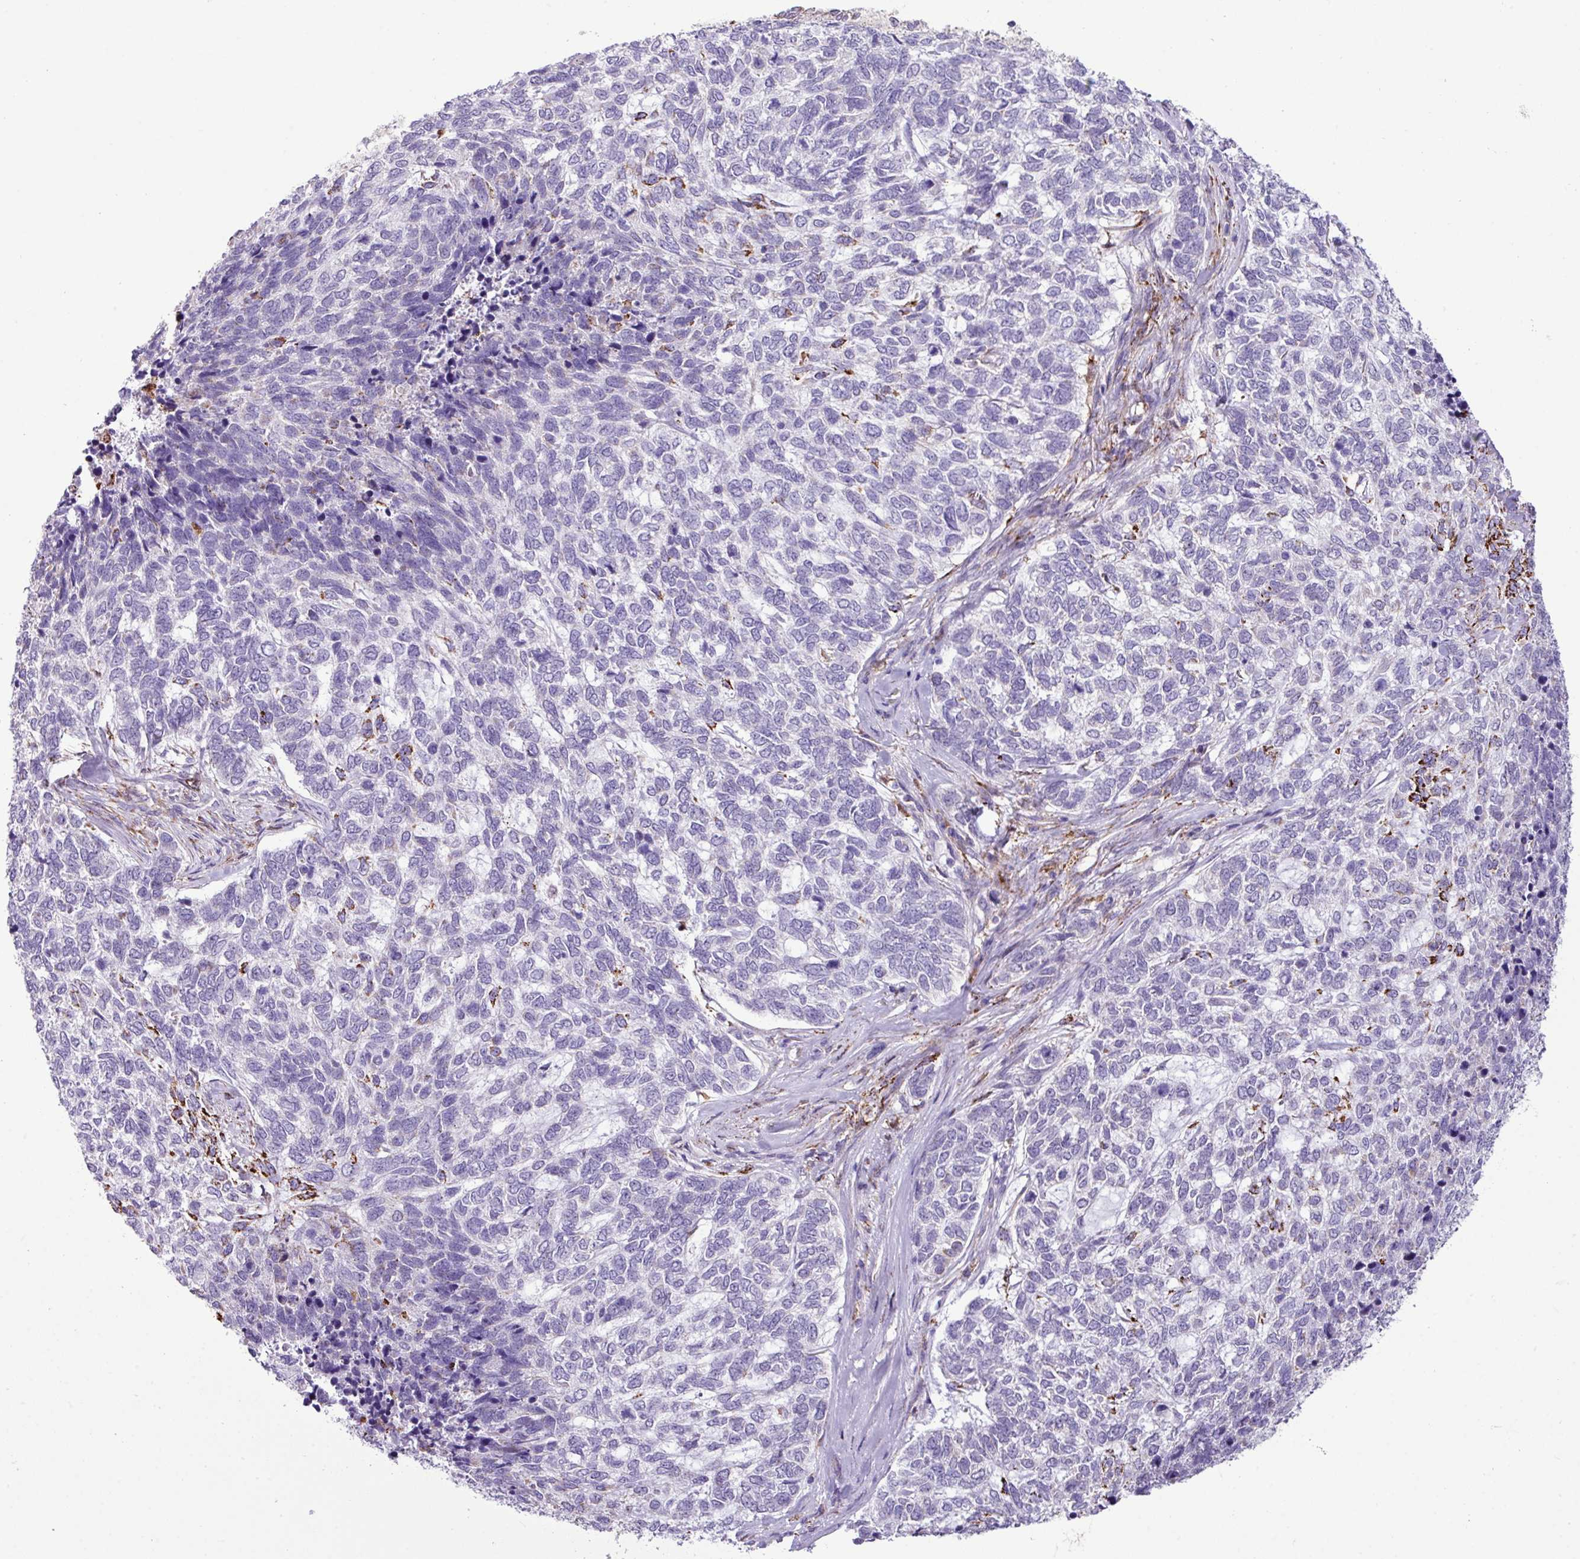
{"staining": {"intensity": "negative", "quantity": "none", "location": "none"}, "tissue": "skin cancer", "cell_type": "Tumor cells", "image_type": "cancer", "snomed": [{"axis": "morphology", "description": "Basal cell carcinoma"}, {"axis": "topography", "description": "Skin"}], "caption": "Immunohistochemistry histopathology image of skin cancer (basal cell carcinoma) stained for a protein (brown), which exhibits no expression in tumor cells.", "gene": "SGPP1", "patient": {"sex": "female", "age": 65}}